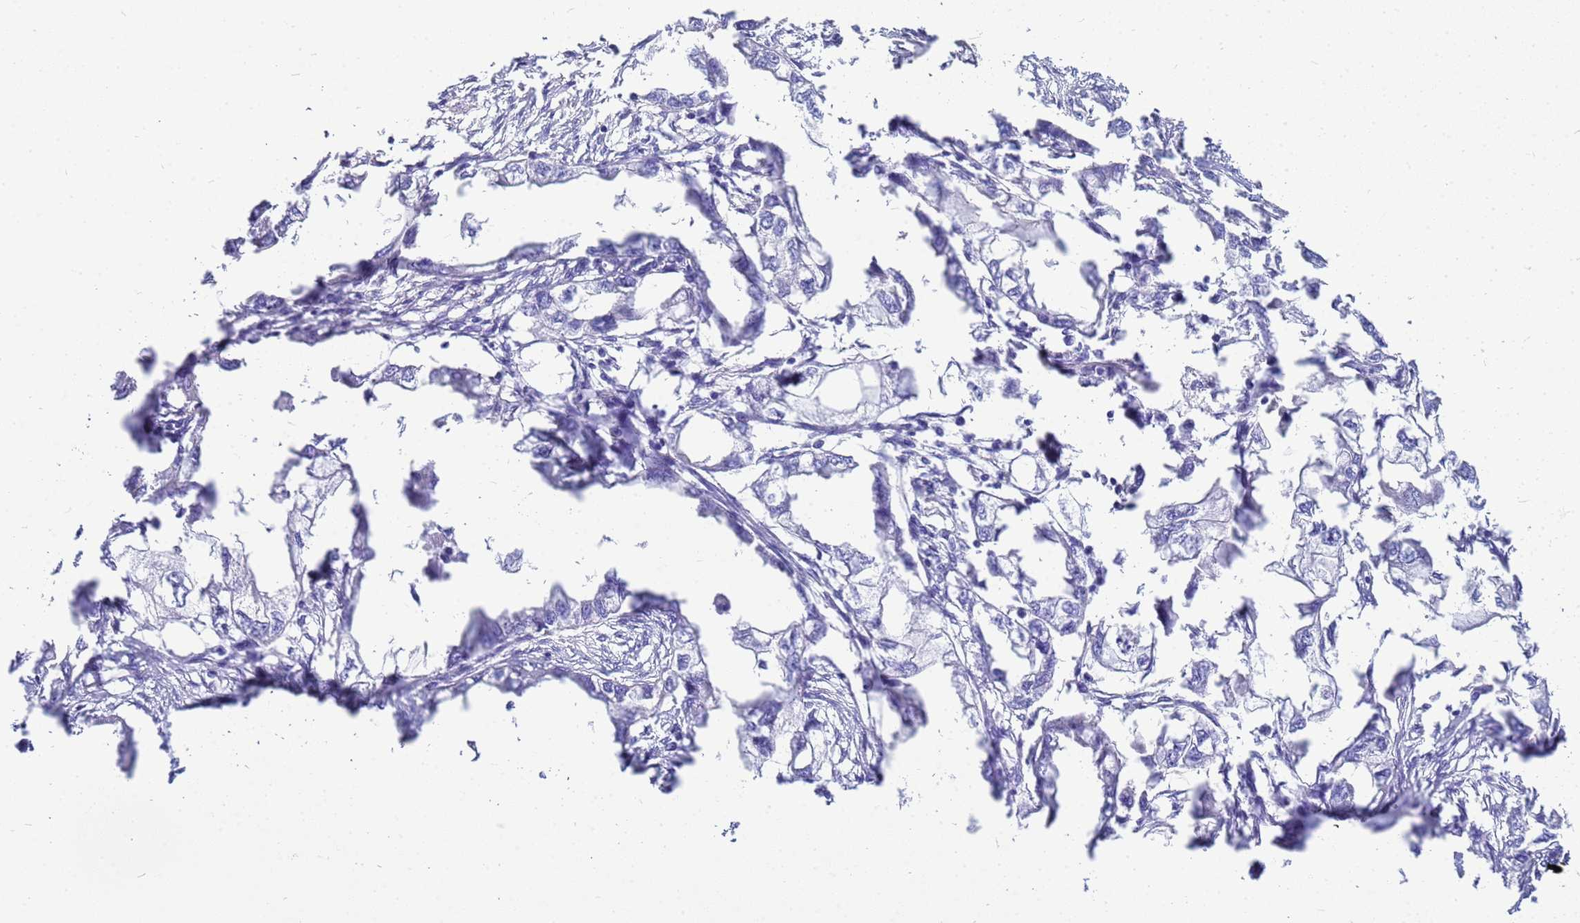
{"staining": {"intensity": "negative", "quantity": "none", "location": "none"}, "tissue": "endometrial cancer", "cell_type": "Tumor cells", "image_type": "cancer", "snomed": [{"axis": "morphology", "description": "Adenocarcinoma, NOS"}, {"axis": "morphology", "description": "Adenocarcinoma, metastatic, NOS"}, {"axis": "topography", "description": "Adipose tissue"}, {"axis": "topography", "description": "Endometrium"}], "caption": "An image of endometrial metastatic adenocarcinoma stained for a protein reveals no brown staining in tumor cells.", "gene": "CKB", "patient": {"sex": "female", "age": 67}}